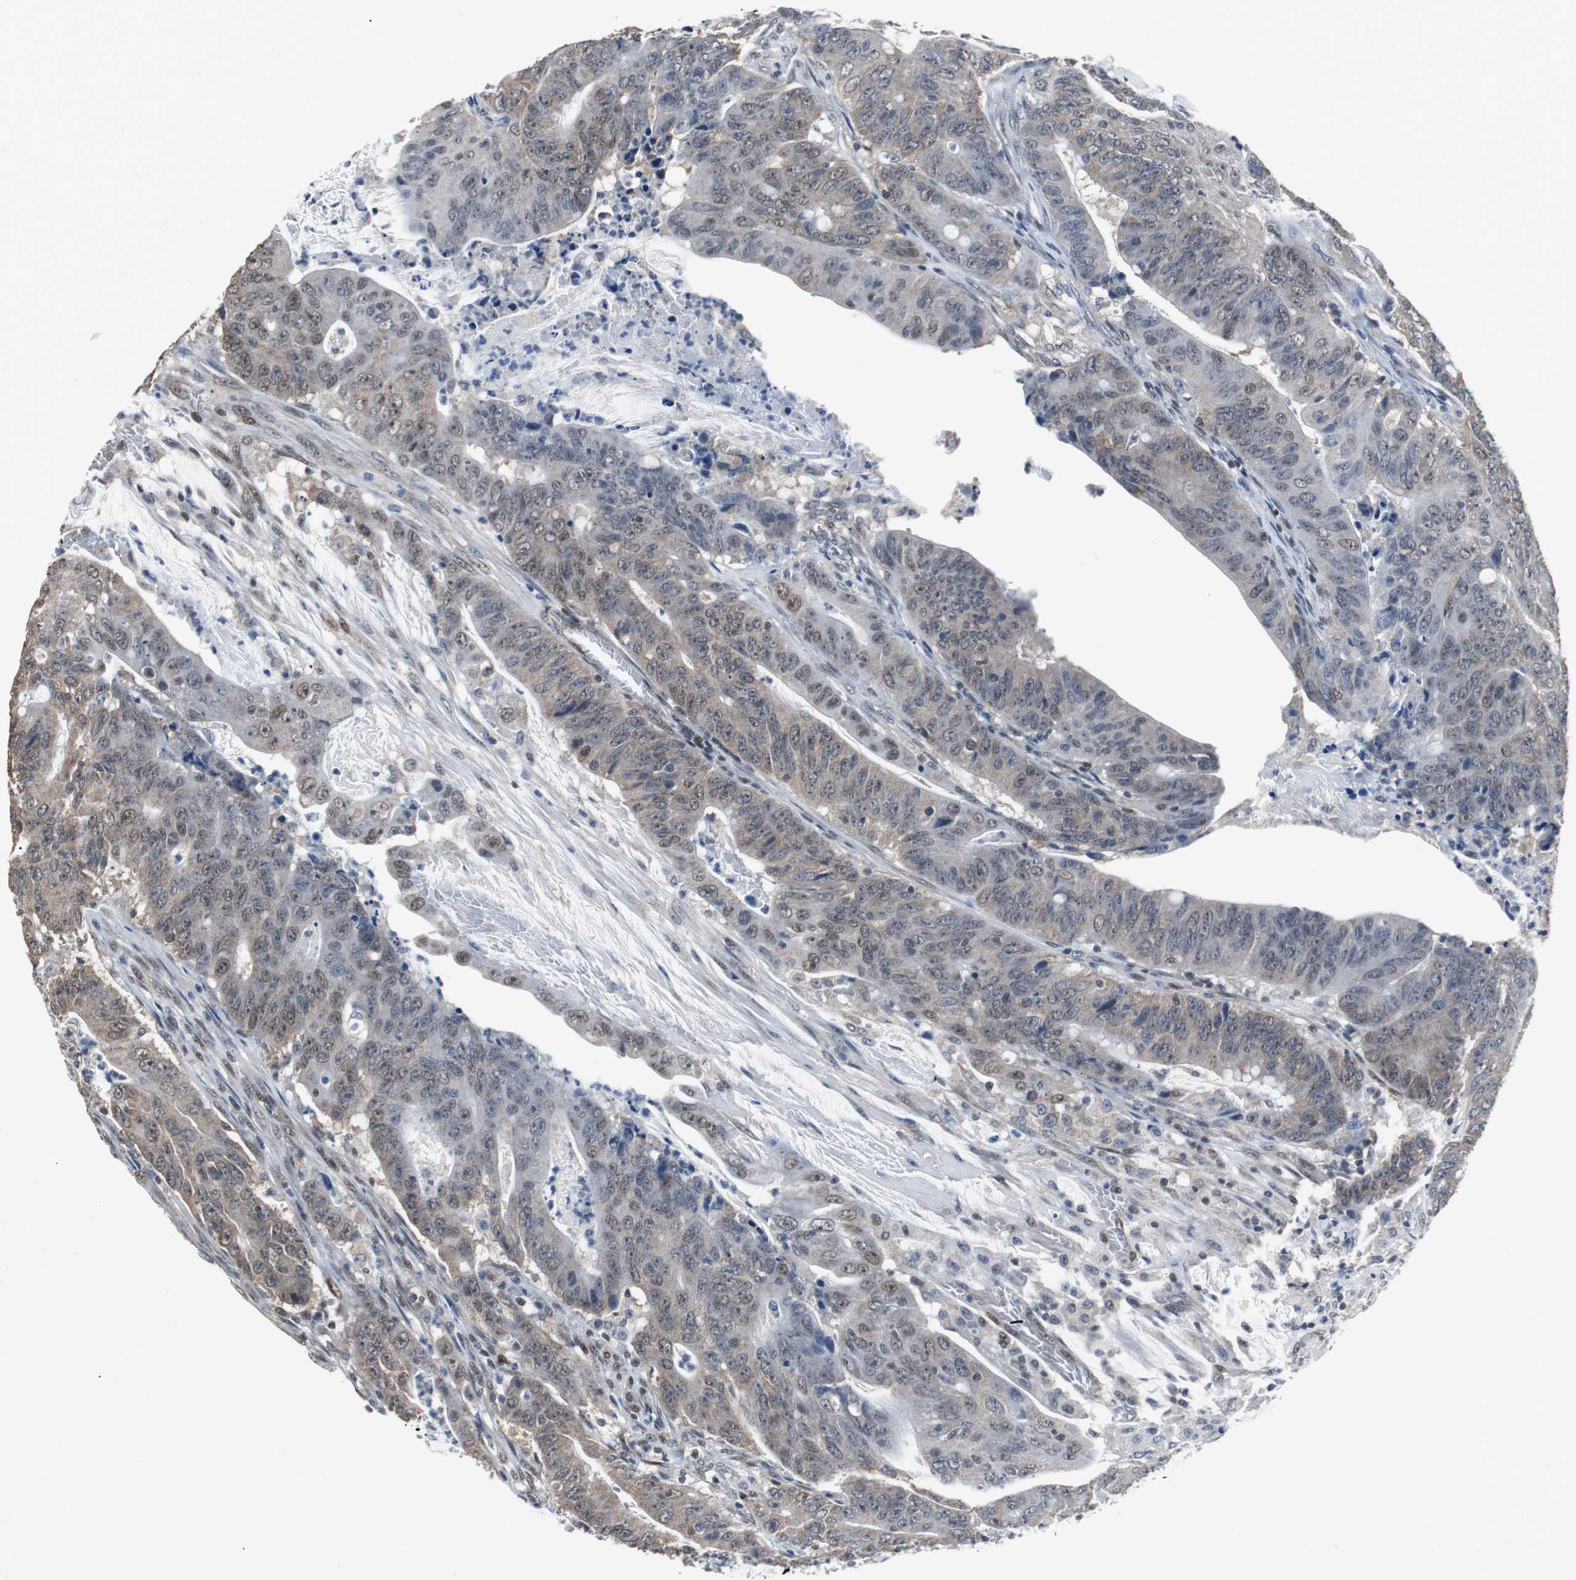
{"staining": {"intensity": "weak", "quantity": "25%-75%", "location": "cytoplasmic/membranous,nuclear"}, "tissue": "colorectal cancer", "cell_type": "Tumor cells", "image_type": "cancer", "snomed": [{"axis": "morphology", "description": "Adenocarcinoma, NOS"}, {"axis": "topography", "description": "Colon"}], "caption": "There is low levels of weak cytoplasmic/membranous and nuclear staining in tumor cells of adenocarcinoma (colorectal), as demonstrated by immunohistochemical staining (brown color).", "gene": "ZHX2", "patient": {"sex": "male", "age": 45}}